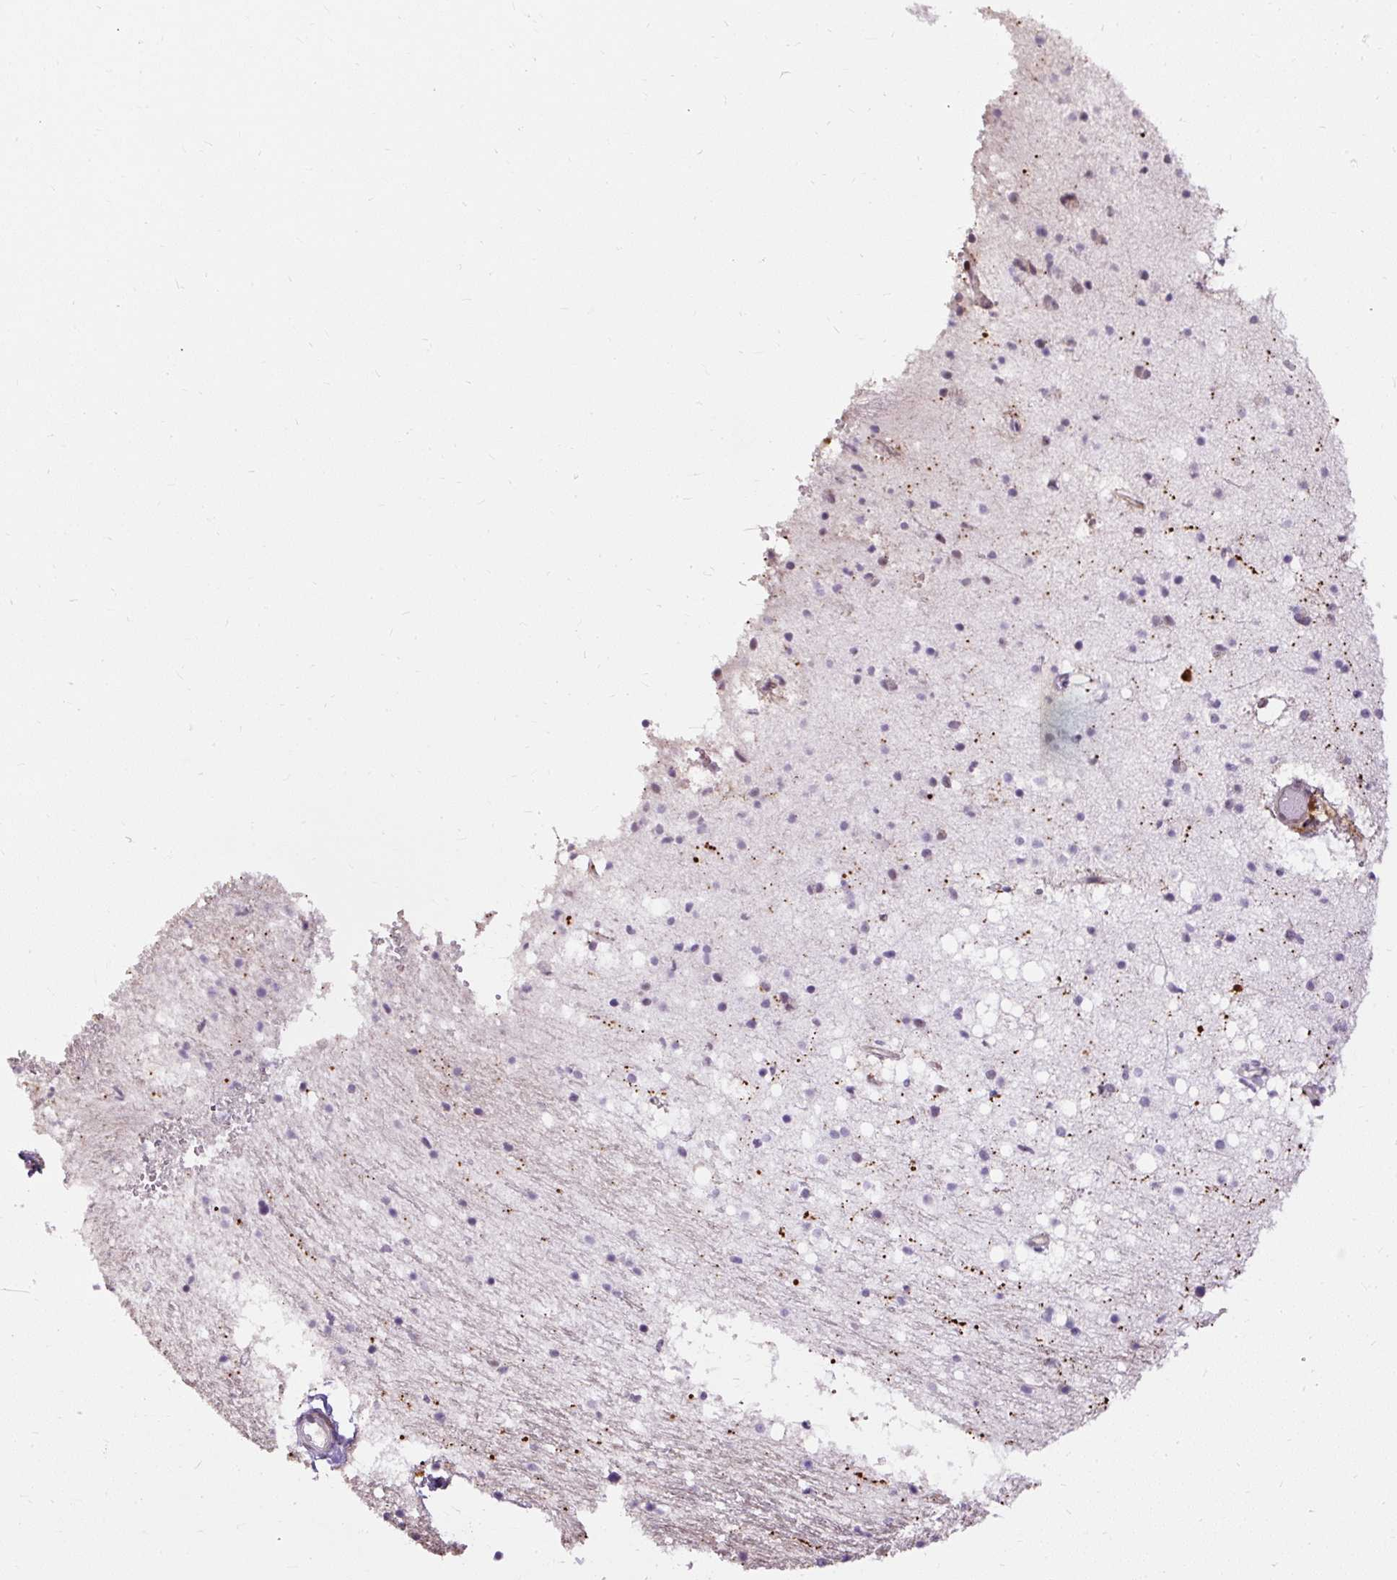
{"staining": {"intensity": "negative", "quantity": "none", "location": "none"}, "tissue": "caudate", "cell_type": "Glial cells", "image_type": "normal", "snomed": [{"axis": "morphology", "description": "Normal tissue, NOS"}, {"axis": "topography", "description": "Lateral ventricle wall"}], "caption": "DAB (3,3'-diaminobenzidine) immunohistochemical staining of unremarkable human caudate exhibits no significant staining in glial cells.", "gene": "ARHGEF18", "patient": {"sex": "male", "age": 37}}